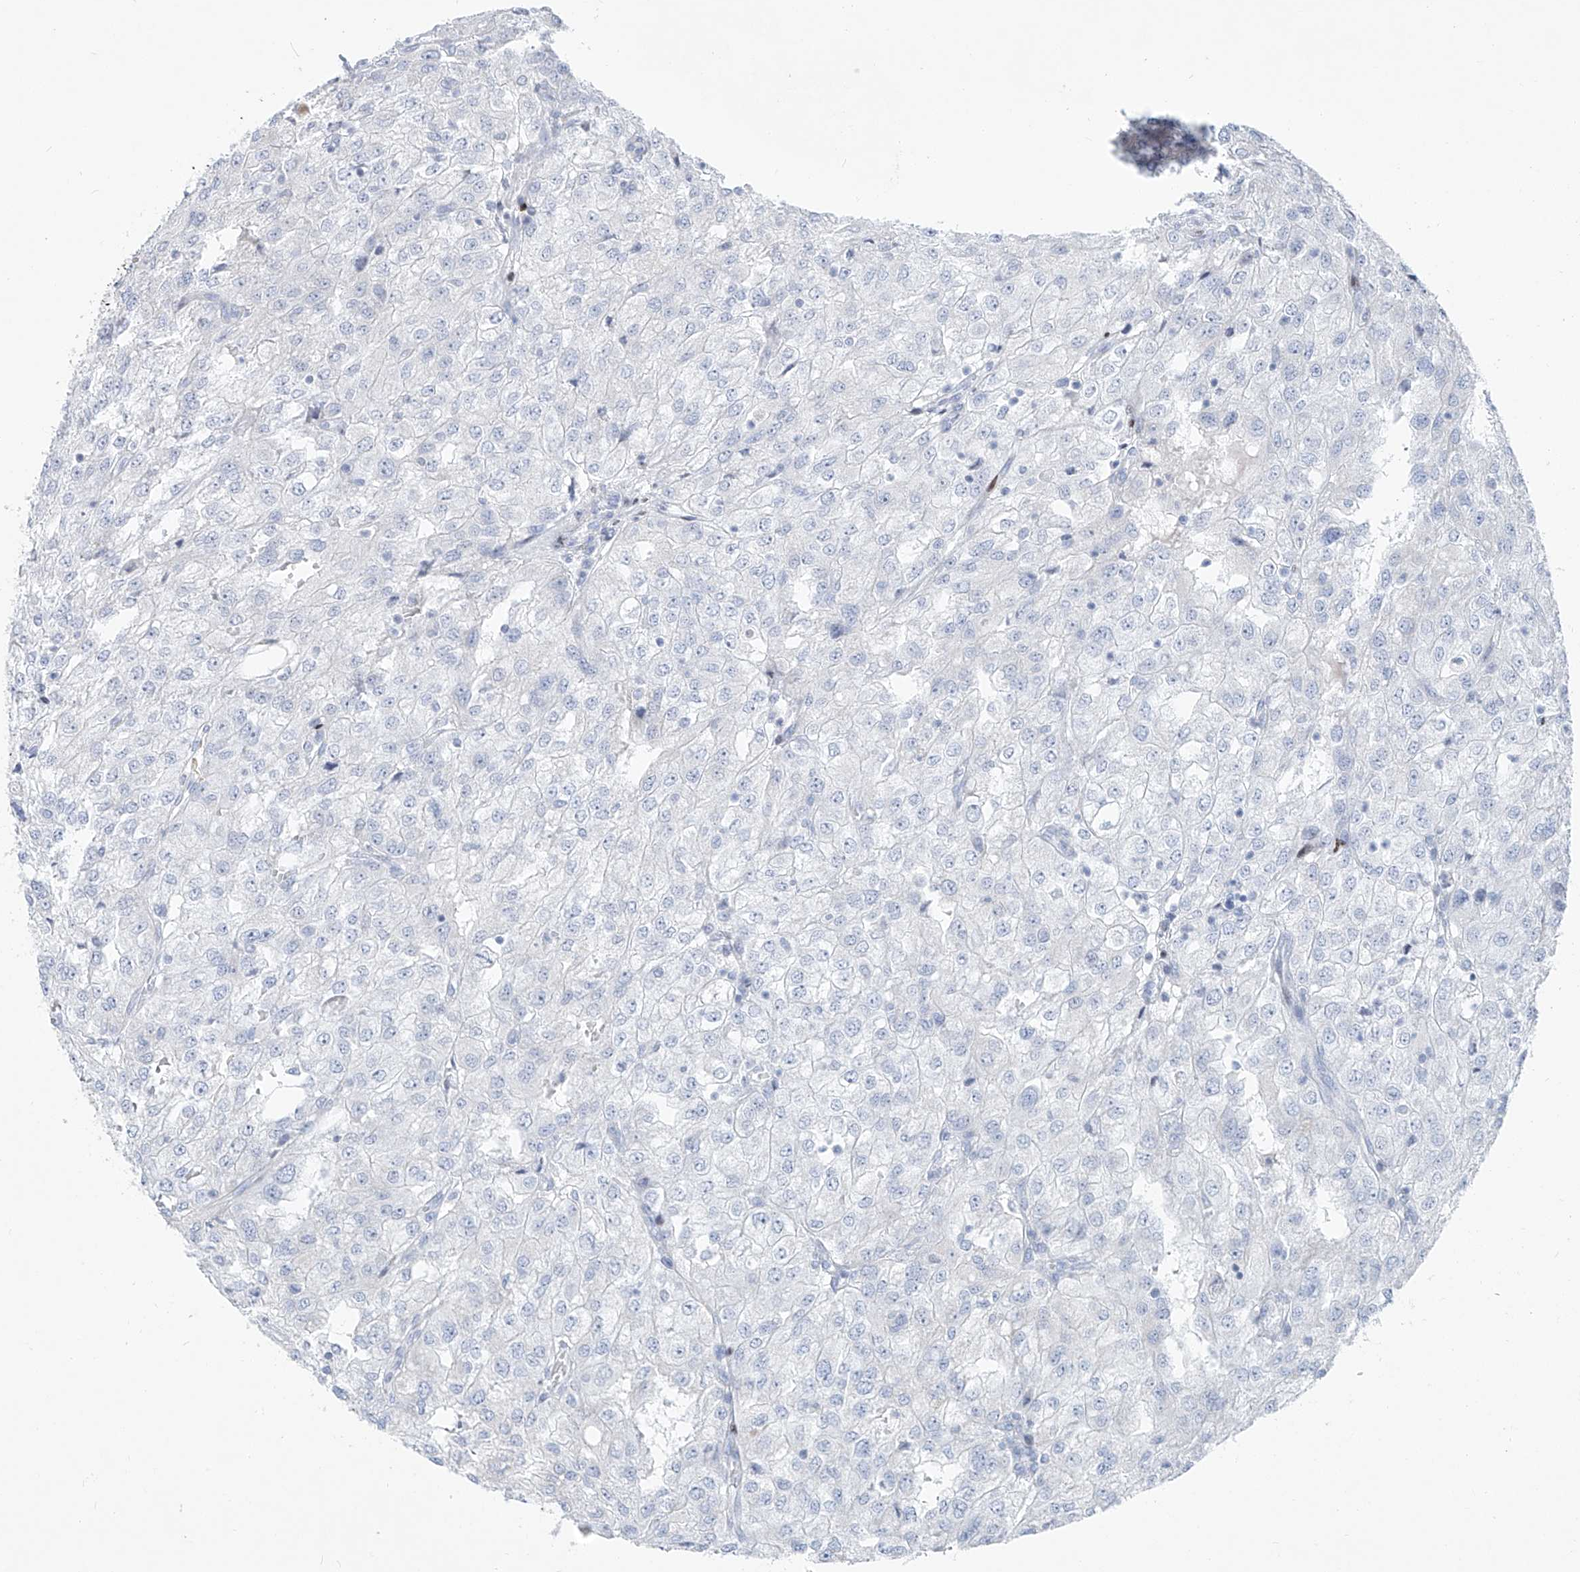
{"staining": {"intensity": "negative", "quantity": "none", "location": "none"}, "tissue": "renal cancer", "cell_type": "Tumor cells", "image_type": "cancer", "snomed": [{"axis": "morphology", "description": "Adenocarcinoma, NOS"}, {"axis": "topography", "description": "Kidney"}], "caption": "An image of renal cancer stained for a protein shows no brown staining in tumor cells. Brightfield microscopy of IHC stained with DAB (brown) and hematoxylin (blue), captured at high magnification.", "gene": "FRS3", "patient": {"sex": "female", "age": 54}}